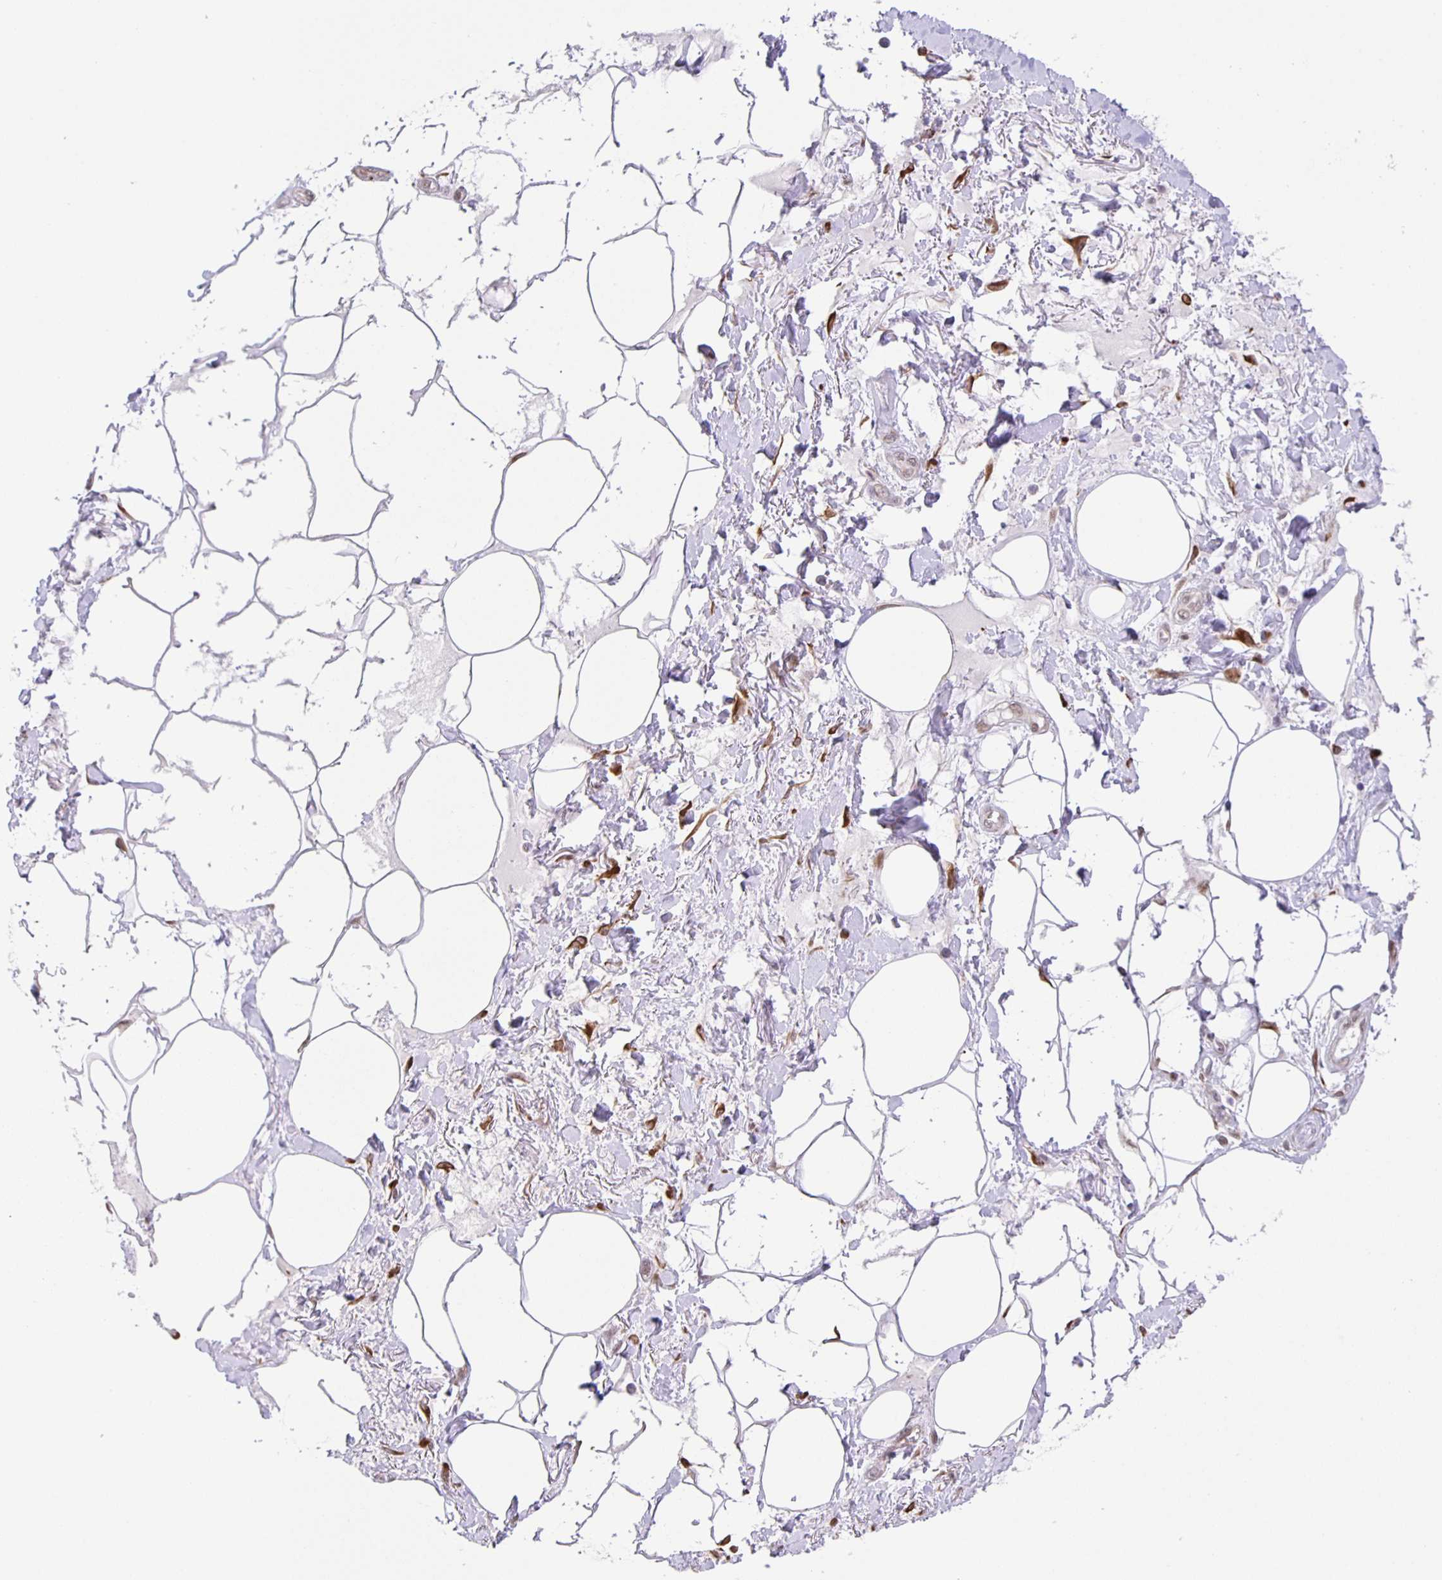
{"staining": {"intensity": "negative", "quantity": "none", "location": "none"}, "tissue": "adipose tissue", "cell_type": "Adipocytes", "image_type": "normal", "snomed": [{"axis": "morphology", "description": "Normal tissue, NOS"}, {"axis": "topography", "description": "Vagina"}, {"axis": "topography", "description": "Peripheral nerve tissue"}], "caption": "A high-resolution micrograph shows immunohistochemistry (IHC) staining of unremarkable adipose tissue, which shows no significant expression in adipocytes. (Immunohistochemistry (ihc), brightfield microscopy, high magnification).", "gene": "ZRANB2", "patient": {"sex": "female", "age": 71}}